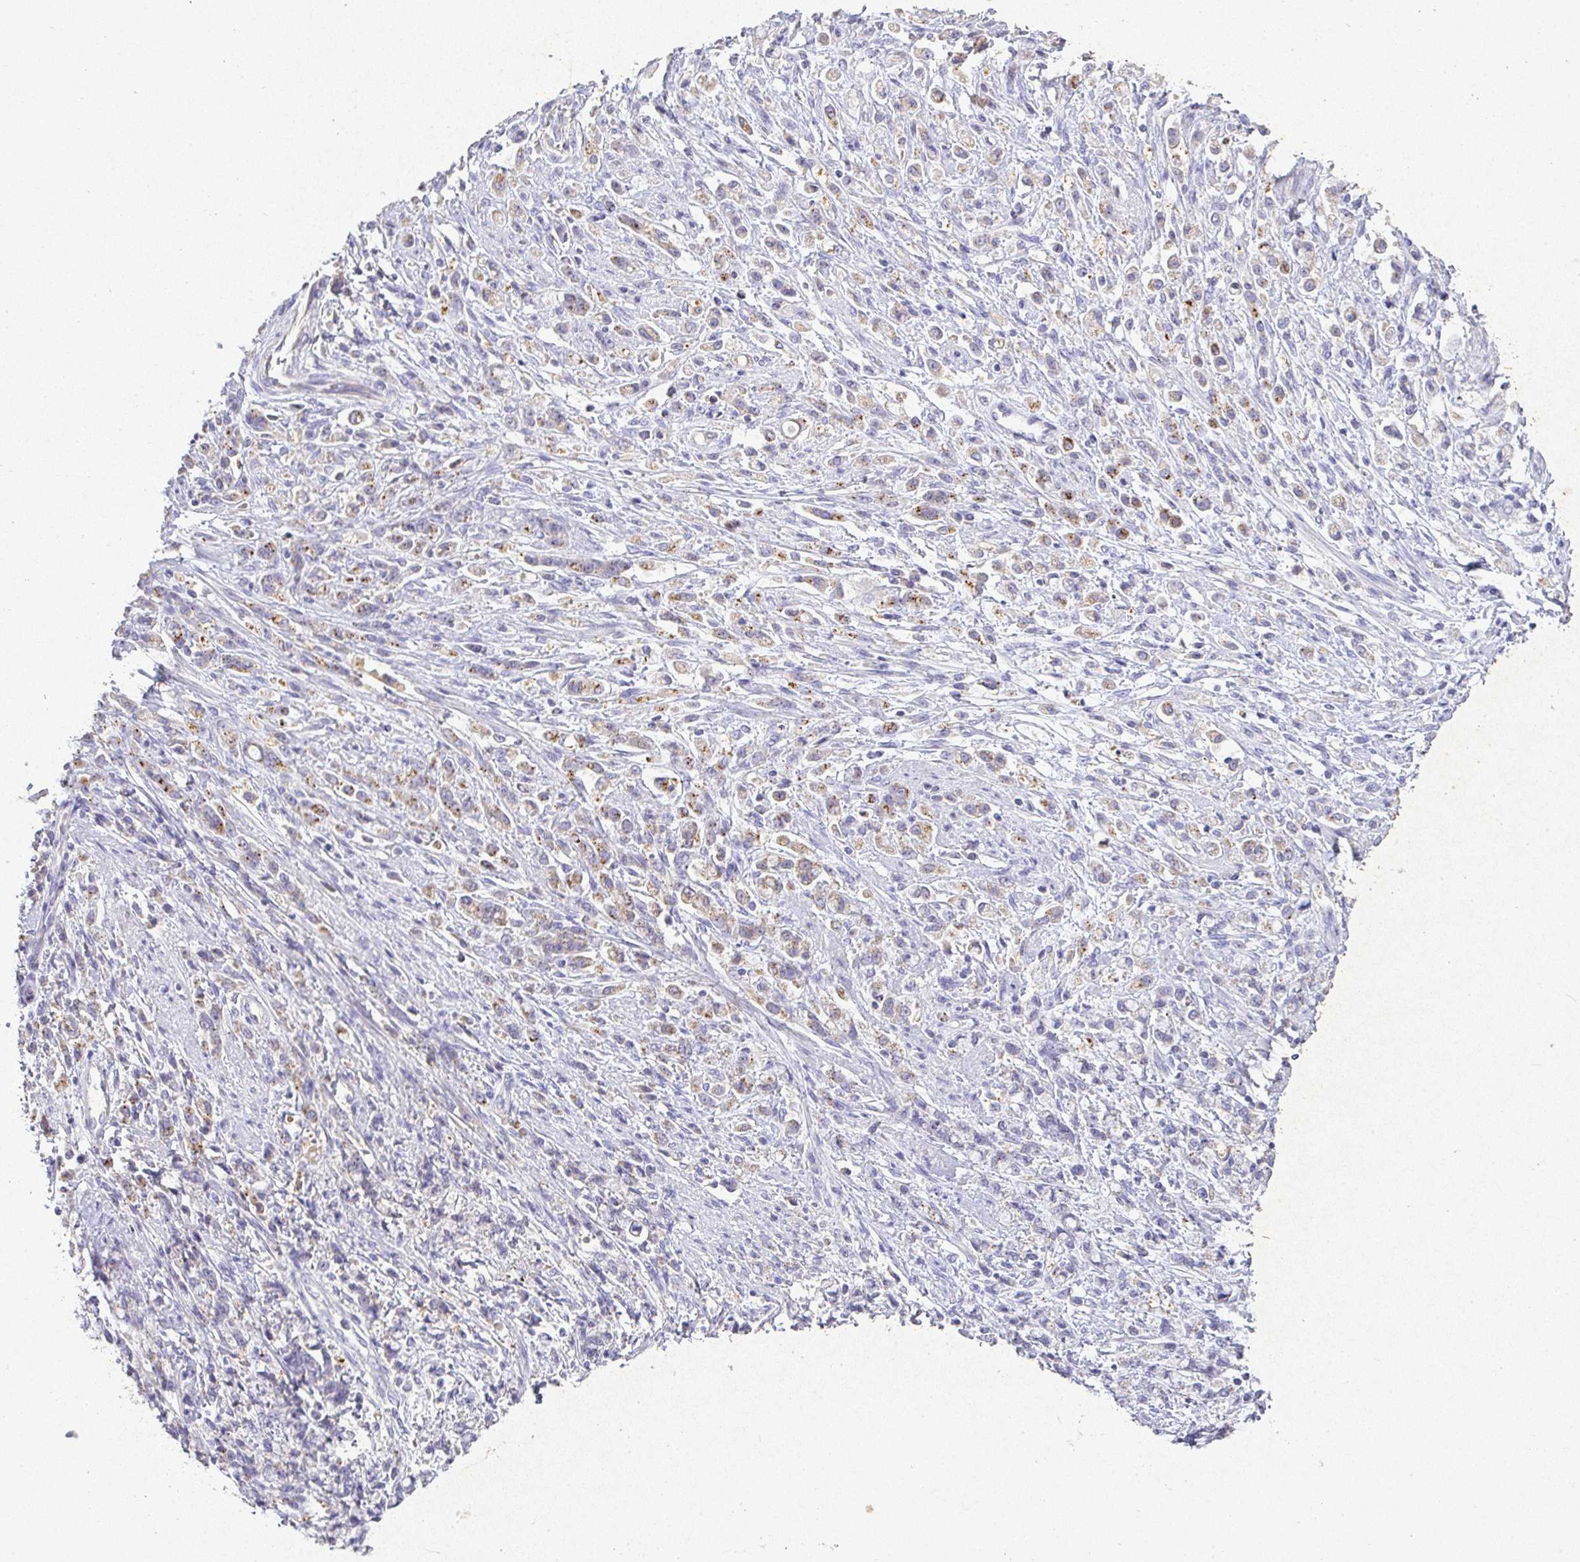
{"staining": {"intensity": "weak", "quantity": "25%-75%", "location": "cytoplasmic/membranous"}, "tissue": "stomach cancer", "cell_type": "Tumor cells", "image_type": "cancer", "snomed": [{"axis": "morphology", "description": "Adenocarcinoma, NOS"}, {"axis": "topography", "description": "Stomach"}], "caption": "Tumor cells display low levels of weak cytoplasmic/membranous positivity in approximately 25%-75% of cells in stomach cancer.", "gene": "RPS2", "patient": {"sex": "female", "age": 60}}